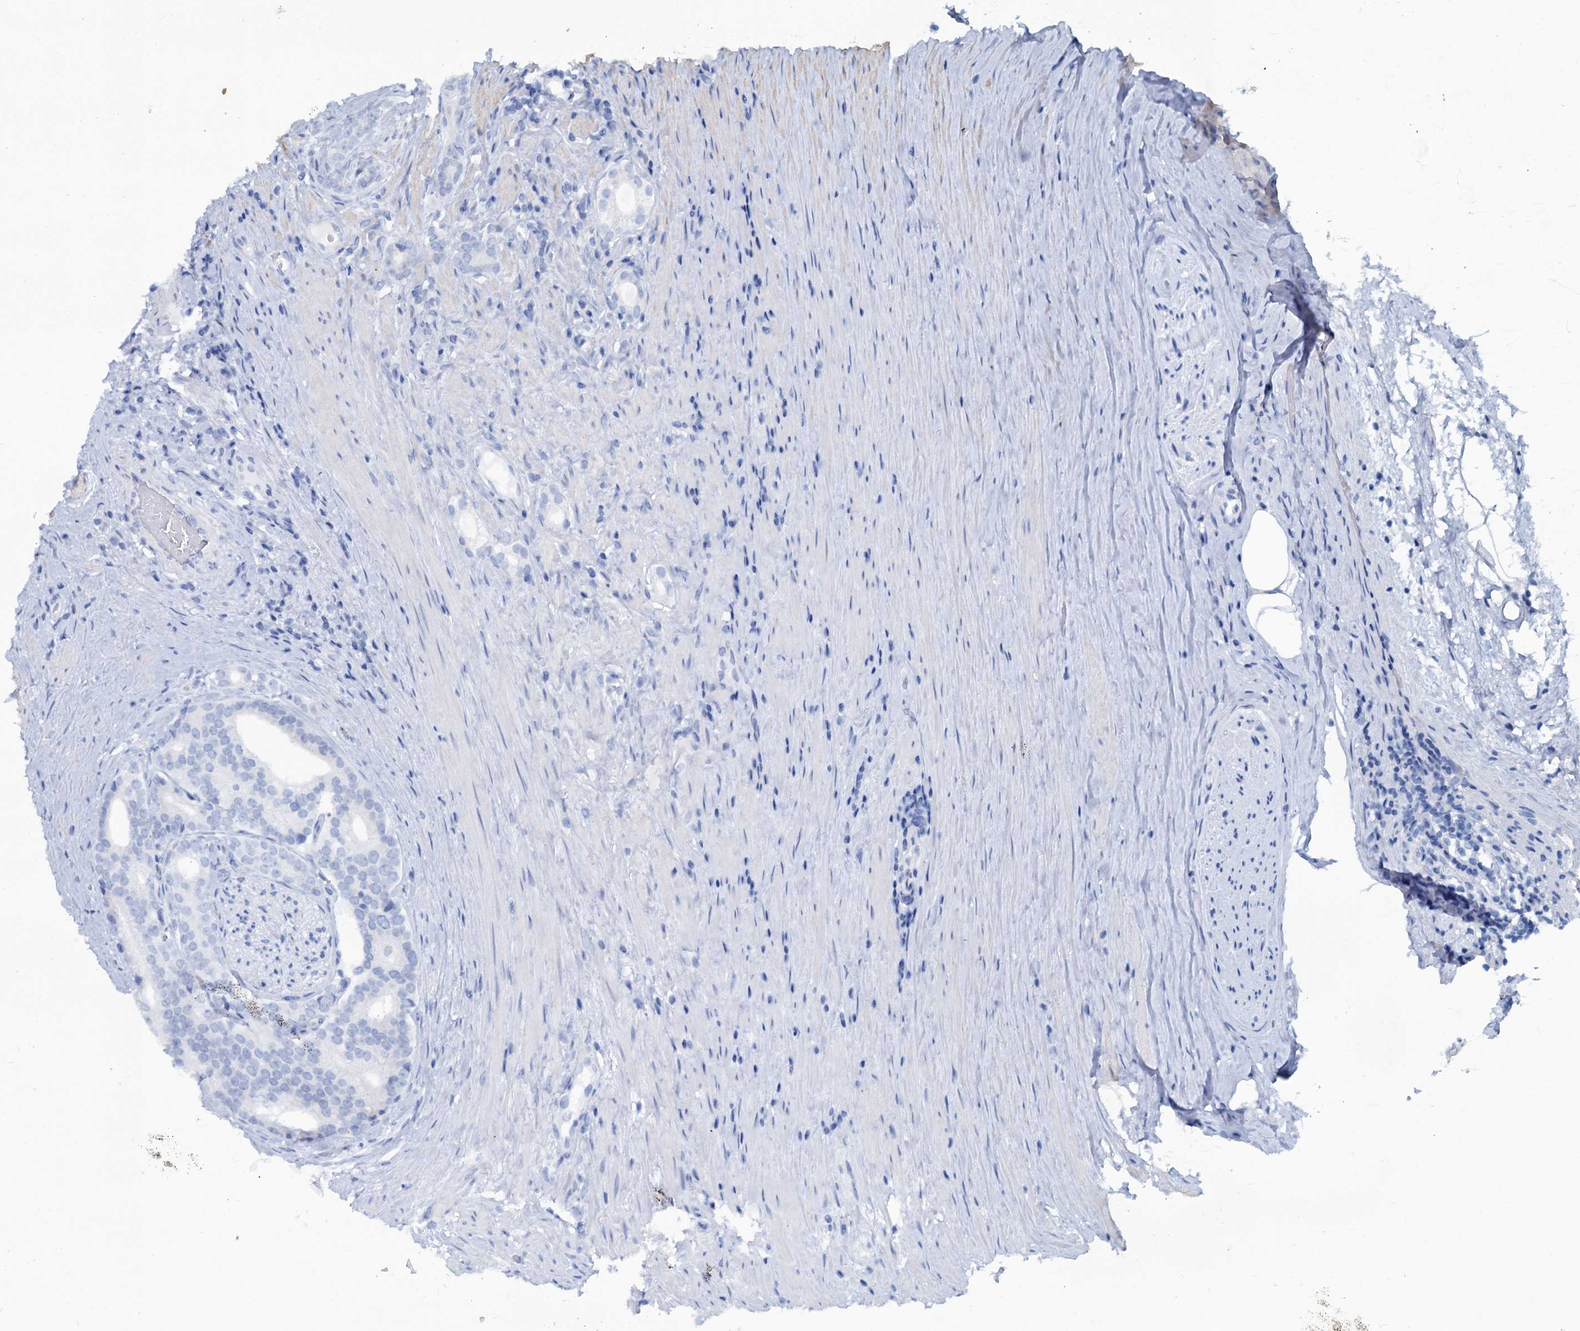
{"staining": {"intensity": "negative", "quantity": "none", "location": "none"}, "tissue": "prostate cancer", "cell_type": "Tumor cells", "image_type": "cancer", "snomed": [{"axis": "morphology", "description": "Adenocarcinoma, Low grade"}, {"axis": "topography", "description": "Prostate"}], "caption": "The photomicrograph shows no significant expression in tumor cells of prostate cancer (low-grade adenocarcinoma).", "gene": "SLC1A3", "patient": {"sex": "male", "age": 71}}